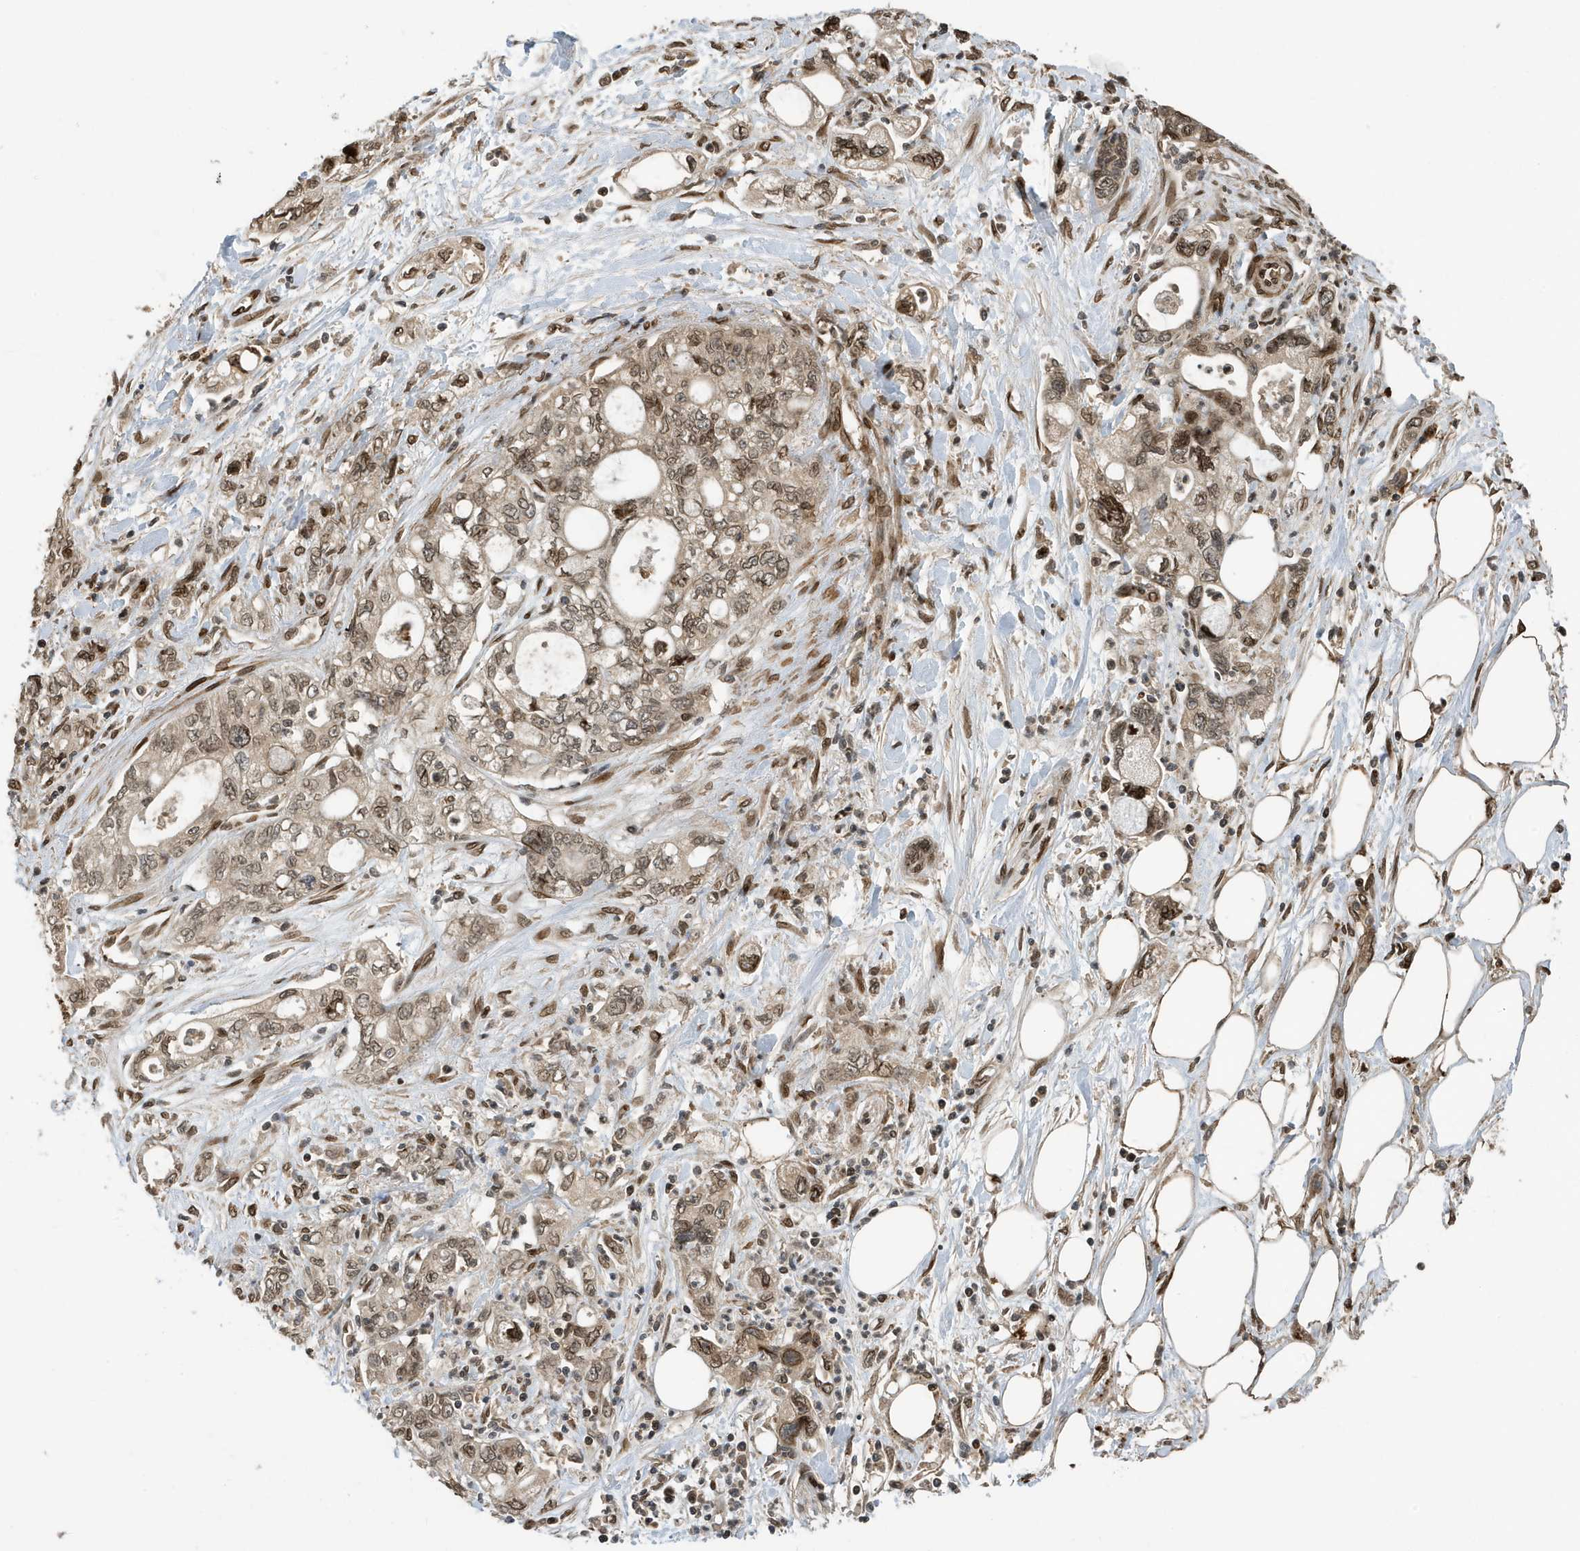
{"staining": {"intensity": "moderate", "quantity": ">75%", "location": "nuclear"}, "tissue": "pancreatic cancer", "cell_type": "Tumor cells", "image_type": "cancer", "snomed": [{"axis": "morphology", "description": "Adenocarcinoma, NOS"}, {"axis": "topography", "description": "Pancreas"}], "caption": "Immunohistochemical staining of adenocarcinoma (pancreatic) shows medium levels of moderate nuclear staining in about >75% of tumor cells. Nuclei are stained in blue.", "gene": "DUSP18", "patient": {"sex": "male", "age": 70}}